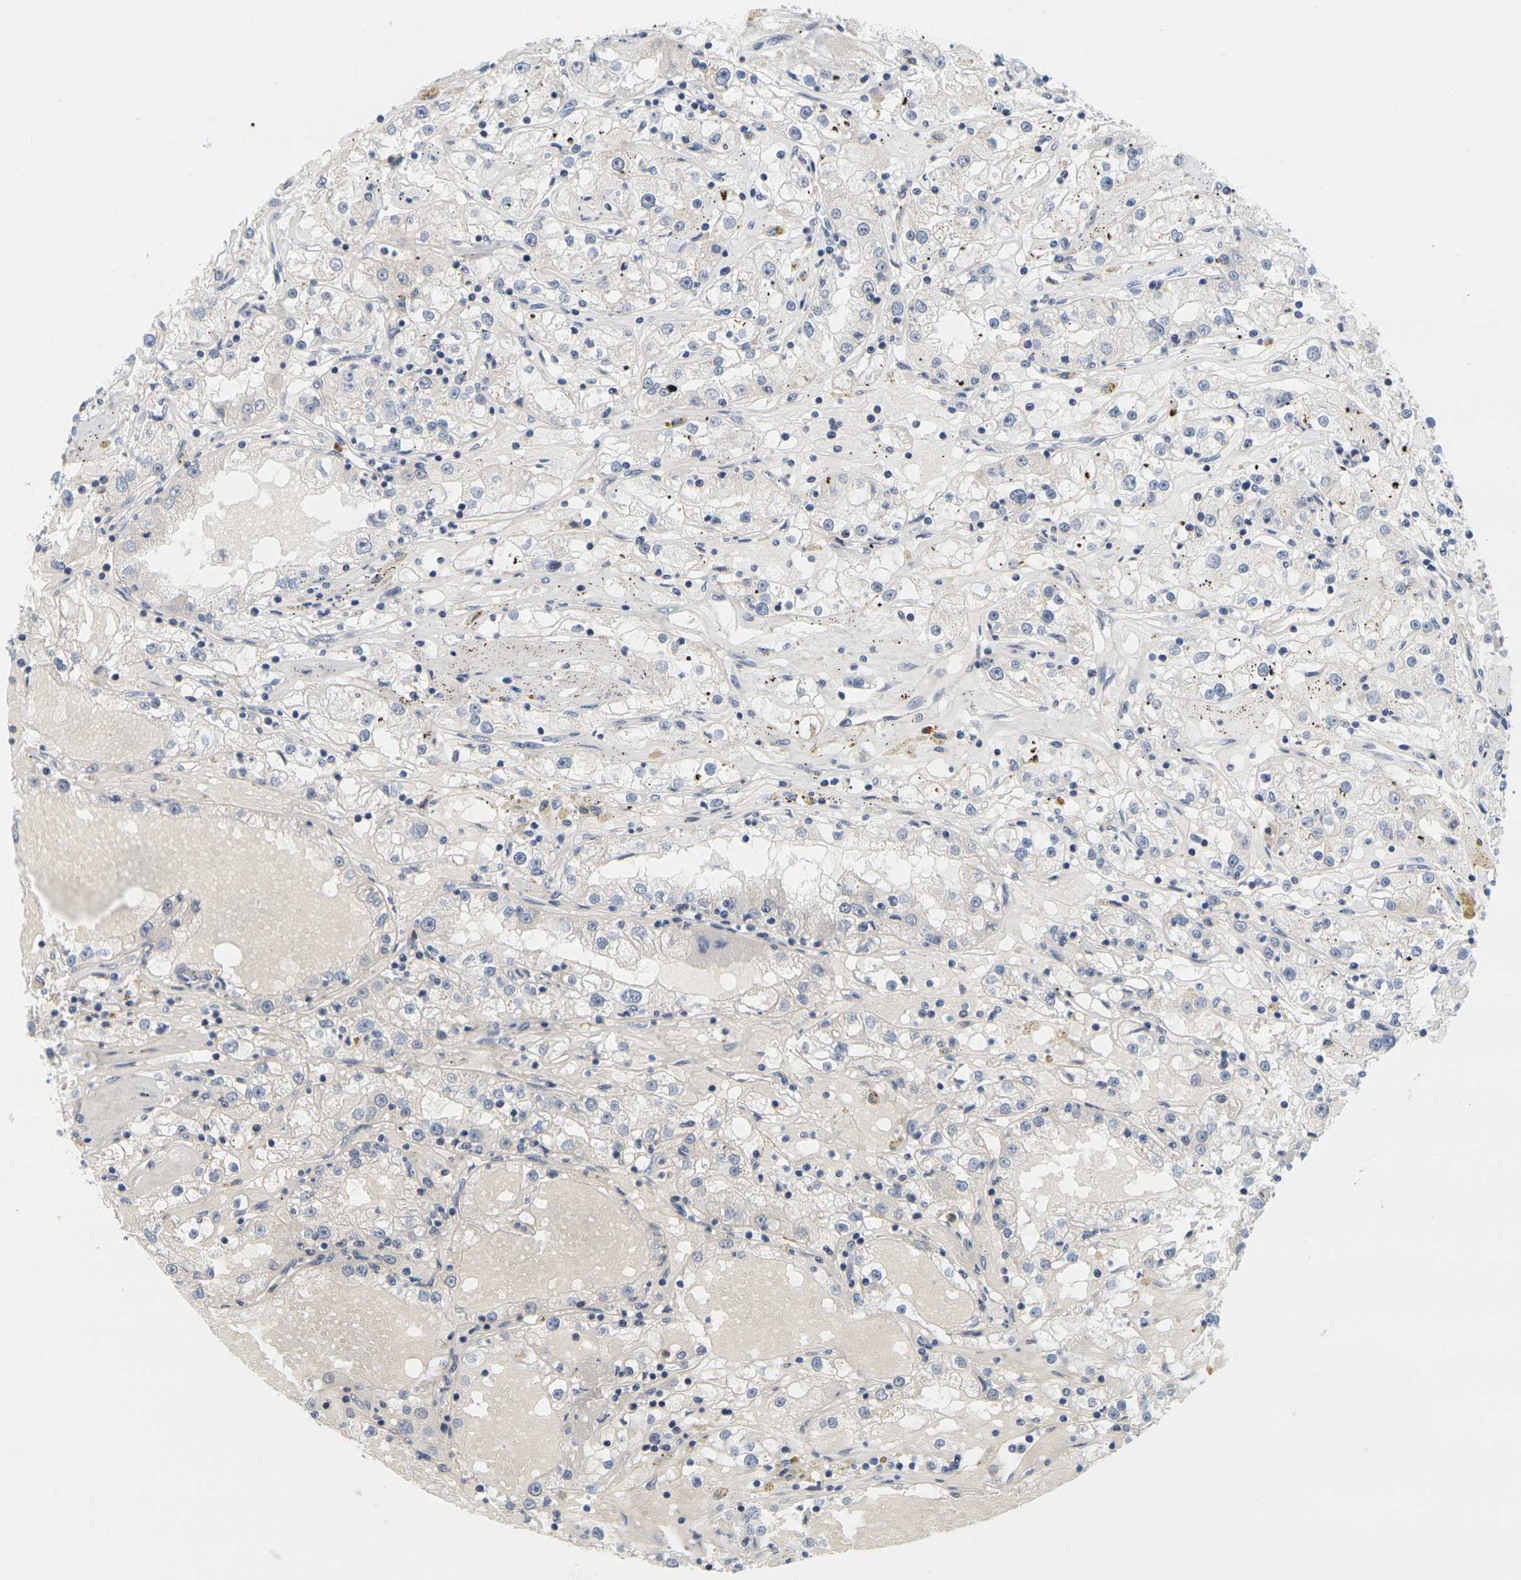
{"staining": {"intensity": "negative", "quantity": "none", "location": "none"}, "tissue": "renal cancer", "cell_type": "Tumor cells", "image_type": "cancer", "snomed": [{"axis": "morphology", "description": "Adenocarcinoma, NOS"}, {"axis": "topography", "description": "Kidney"}], "caption": "There is no significant staining in tumor cells of renal cancer (adenocarcinoma).", "gene": "KLK5", "patient": {"sex": "male", "age": 56}}